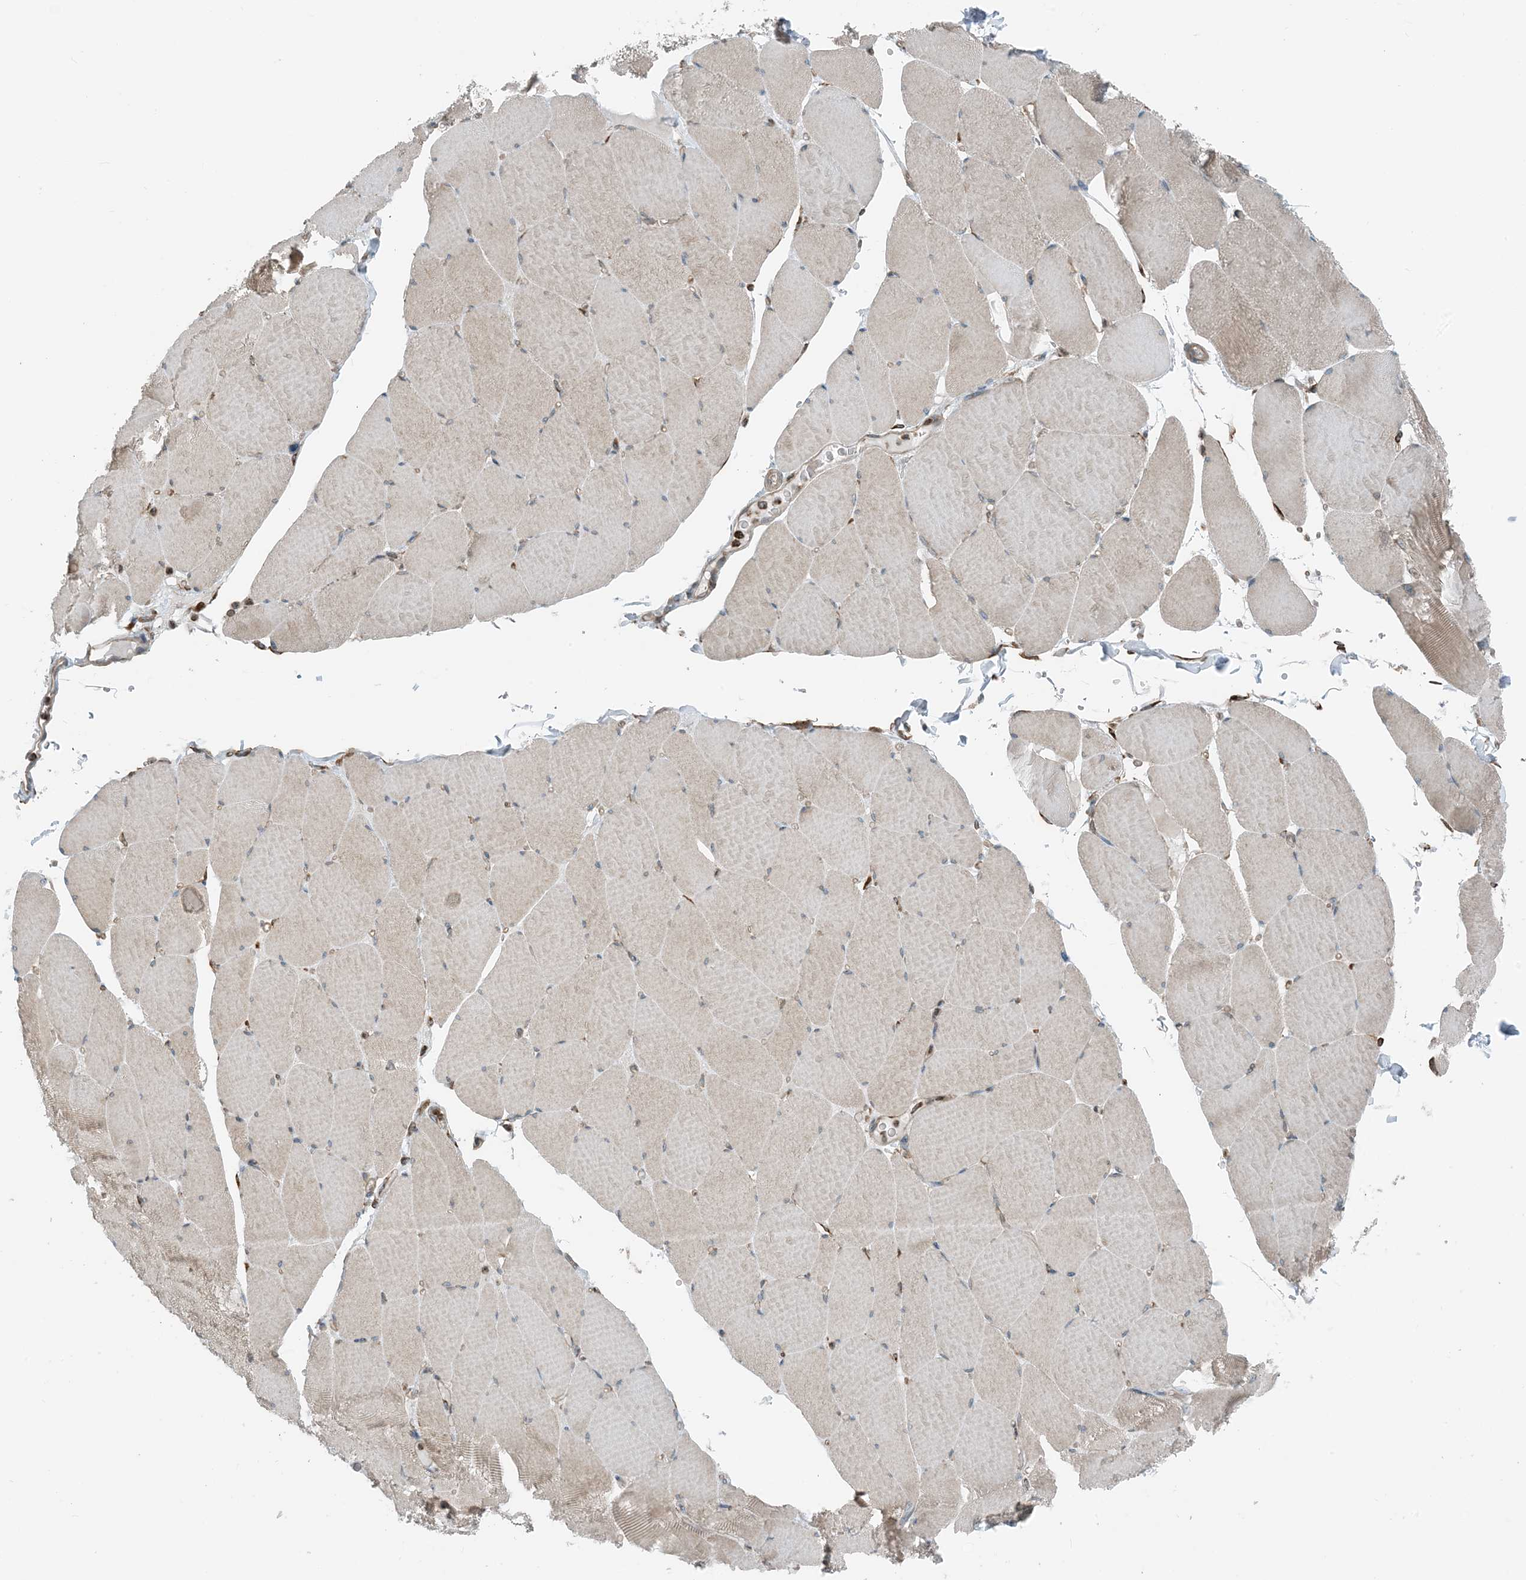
{"staining": {"intensity": "weak", "quantity": "<25%", "location": "cytoplasmic/membranous"}, "tissue": "skeletal muscle", "cell_type": "Myocytes", "image_type": "normal", "snomed": [{"axis": "morphology", "description": "Normal tissue, NOS"}, {"axis": "topography", "description": "Skeletal muscle"}, {"axis": "topography", "description": "Head-Neck"}], "caption": "DAB (3,3'-diaminobenzidine) immunohistochemical staining of normal human skeletal muscle reveals no significant positivity in myocytes.", "gene": "CERKL", "patient": {"sex": "male", "age": 66}}